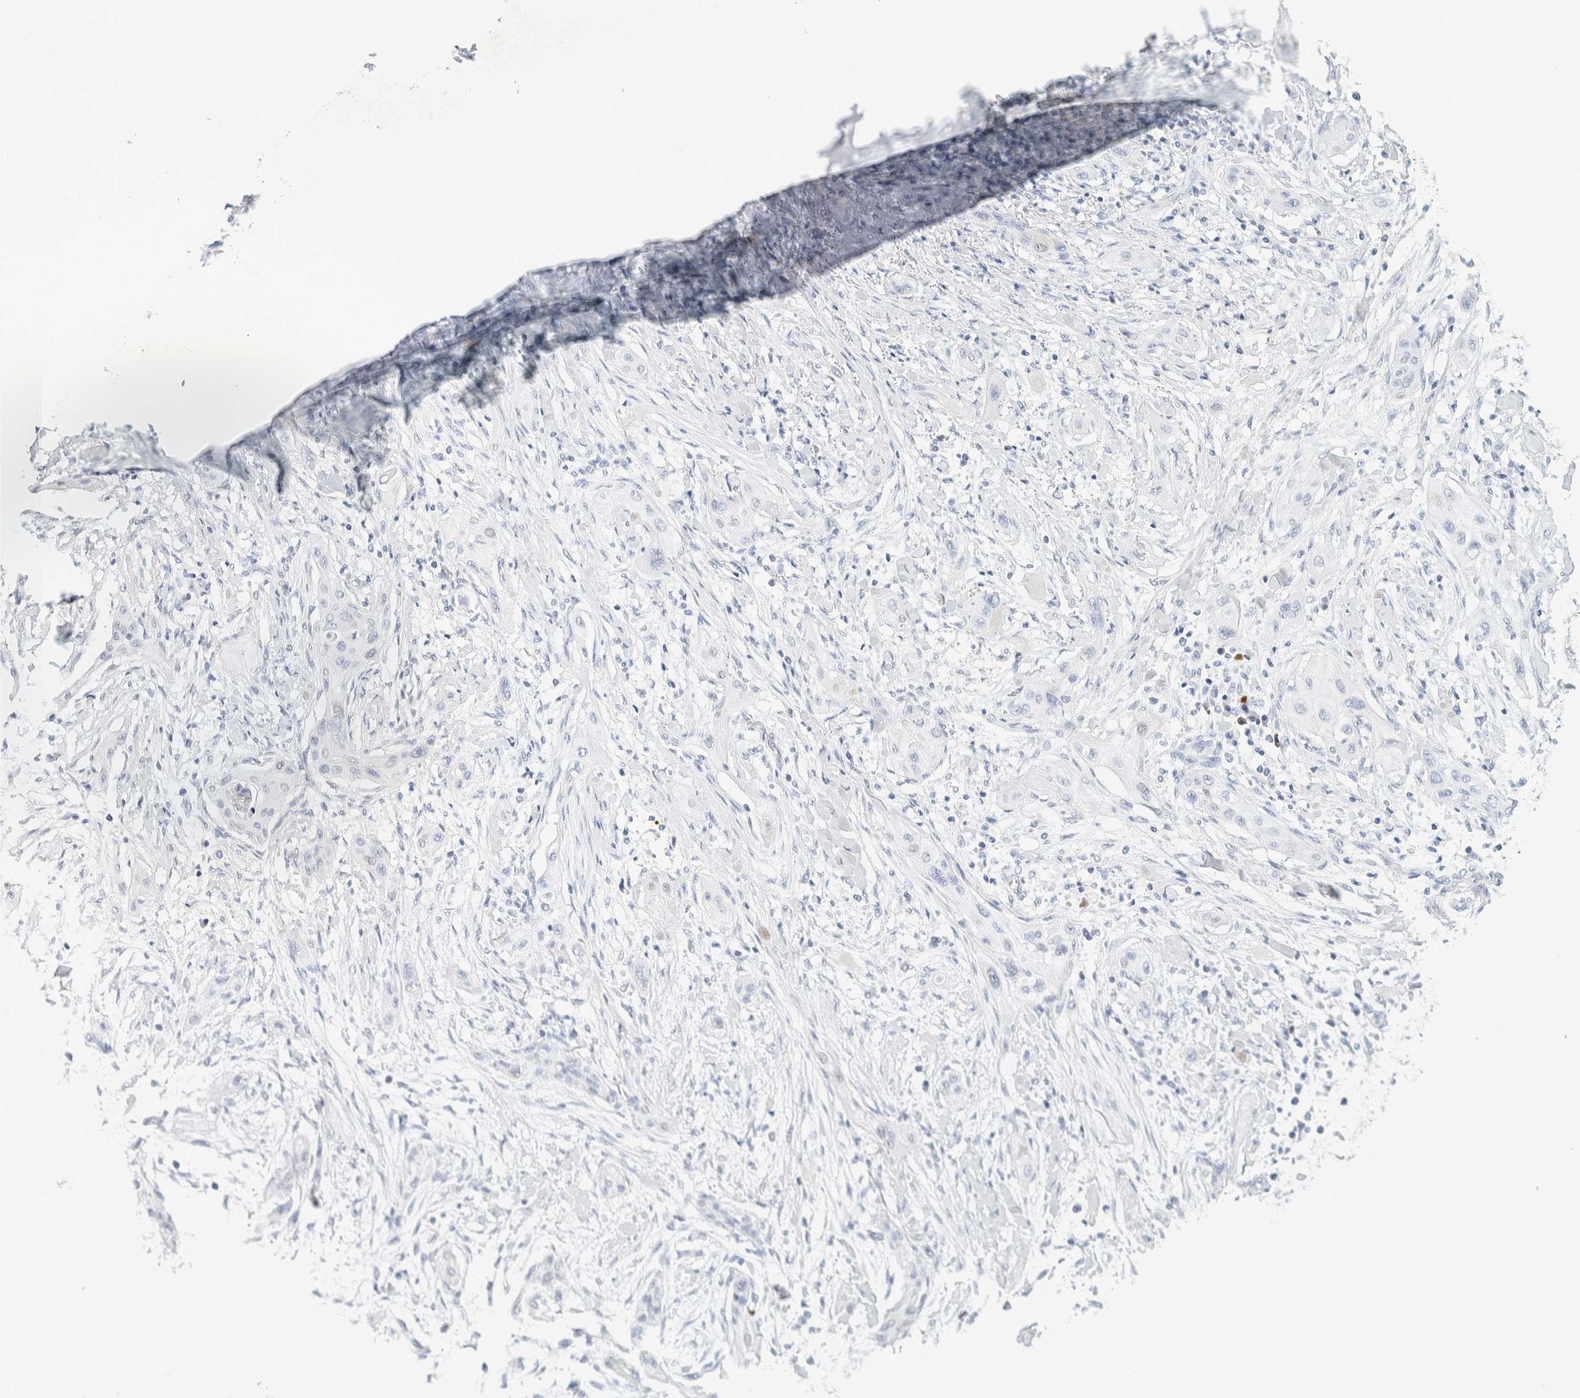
{"staining": {"intensity": "negative", "quantity": "none", "location": "none"}, "tissue": "lung cancer", "cell_type": "Tumor cells", "image_type": "cancer", "snomed": [{"axis": "morphology", "description": "Squamous cell carcinoma, NOS"}, {"axis": "topography", "description": "Lung"}], "caption": "Immunohistochemistry (IHC) micrograph of neoplastic tissue: human lung cancer (squamous cell carcinoma) stained with DAB (3,3'-diaminobenzidine) demonstrates no significant protein expression in tumor cells.", "gene": "IL6", "patient": {"sex": "female", "age": 47}}